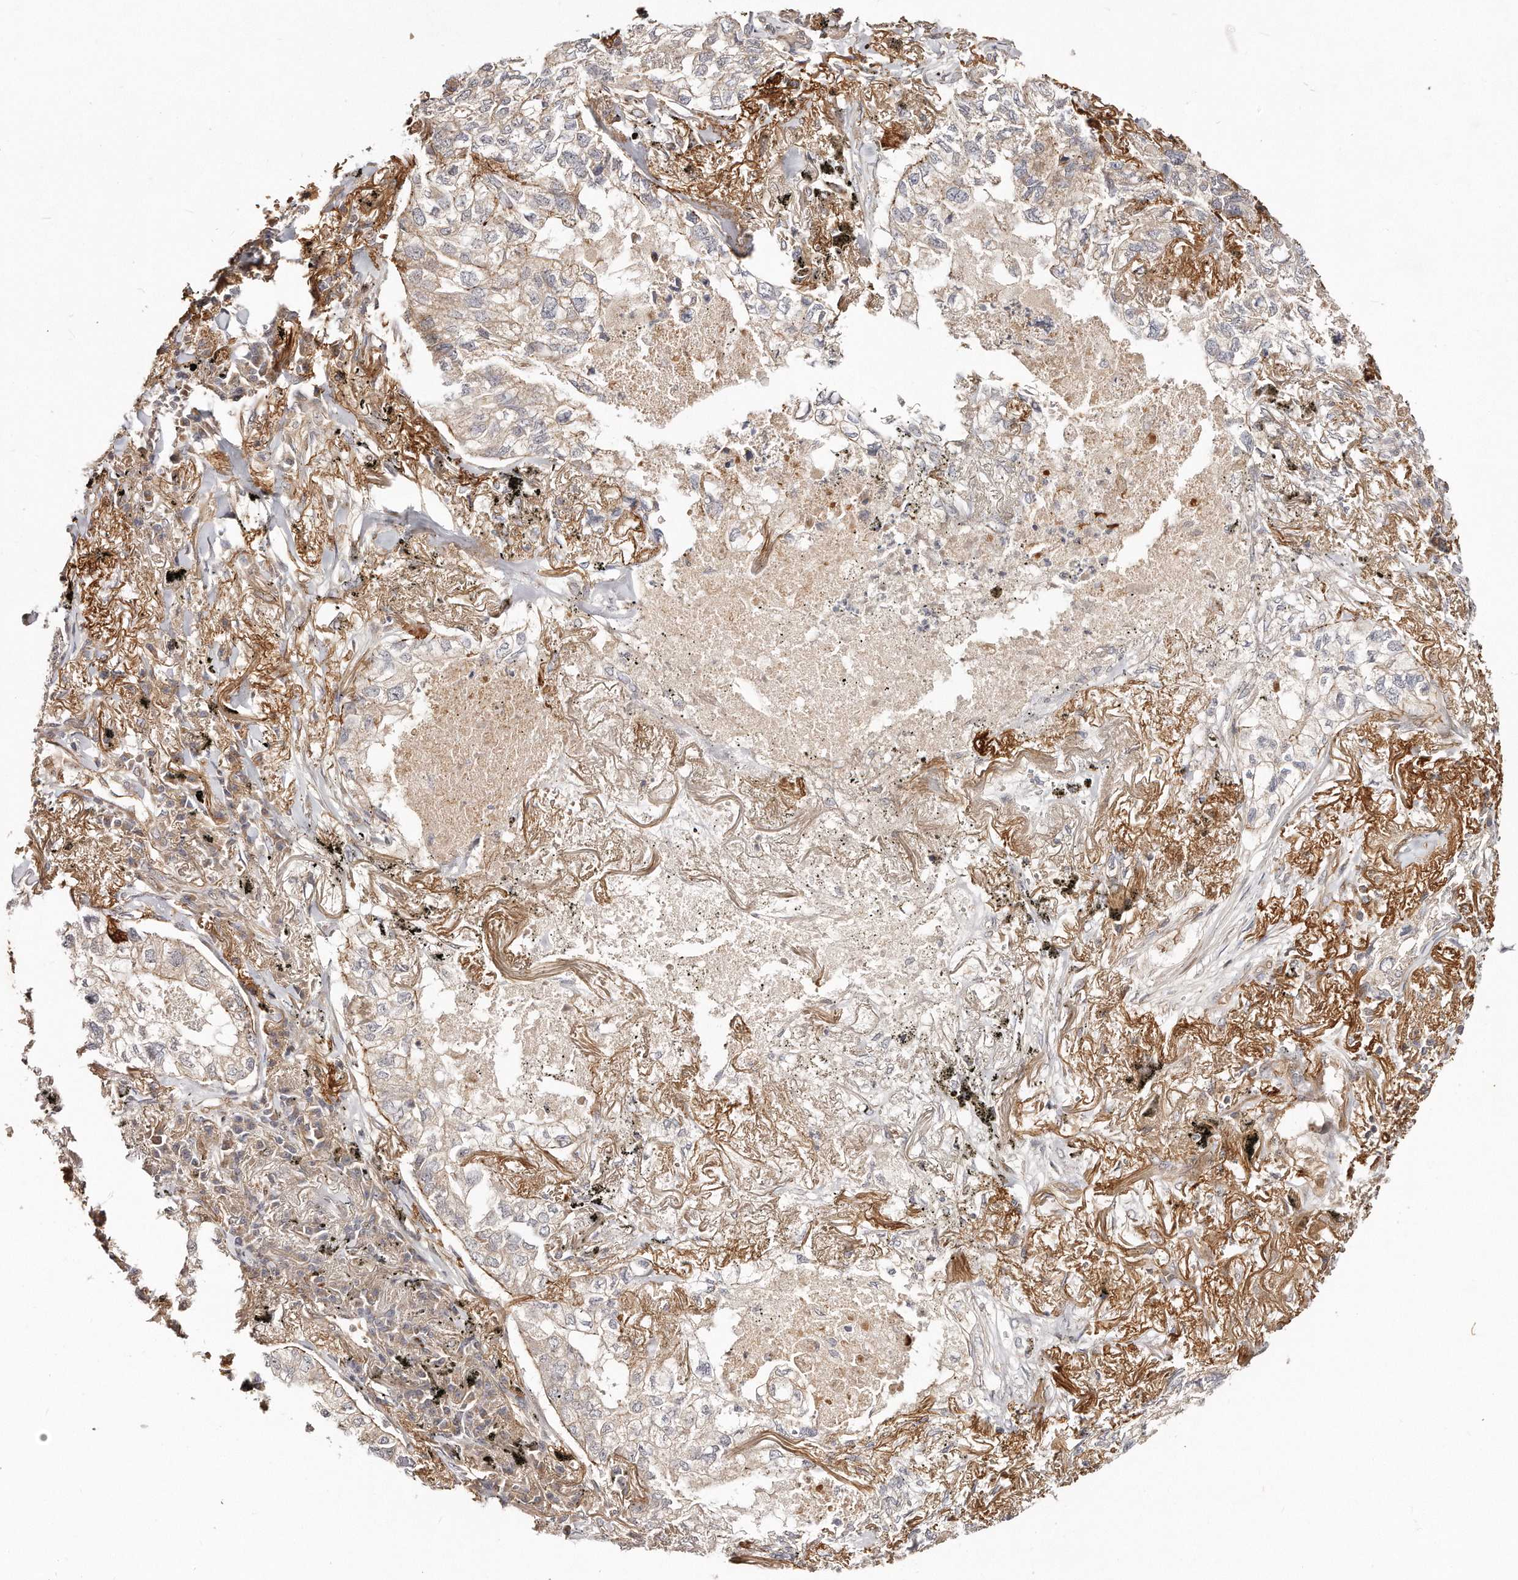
{"staining": {"intensity": "negative", "quantity": "none", "location": "none"}, "tissue": "lung cancer", "cell_type": "Tumor cells", "image_type": "cancer", "snomed": [{"axis": "morphology", "description": "Adenocarcinoma, NOS"}, {"axis": "topography", "description": "Lung"}], "caption": "IHC image of human adenocarcinoma (lung) stained for a protein (brown), which displays no expression in tumor cells.", "gene": "GBP4", "patient": {"sex": "male", "age": 65}}